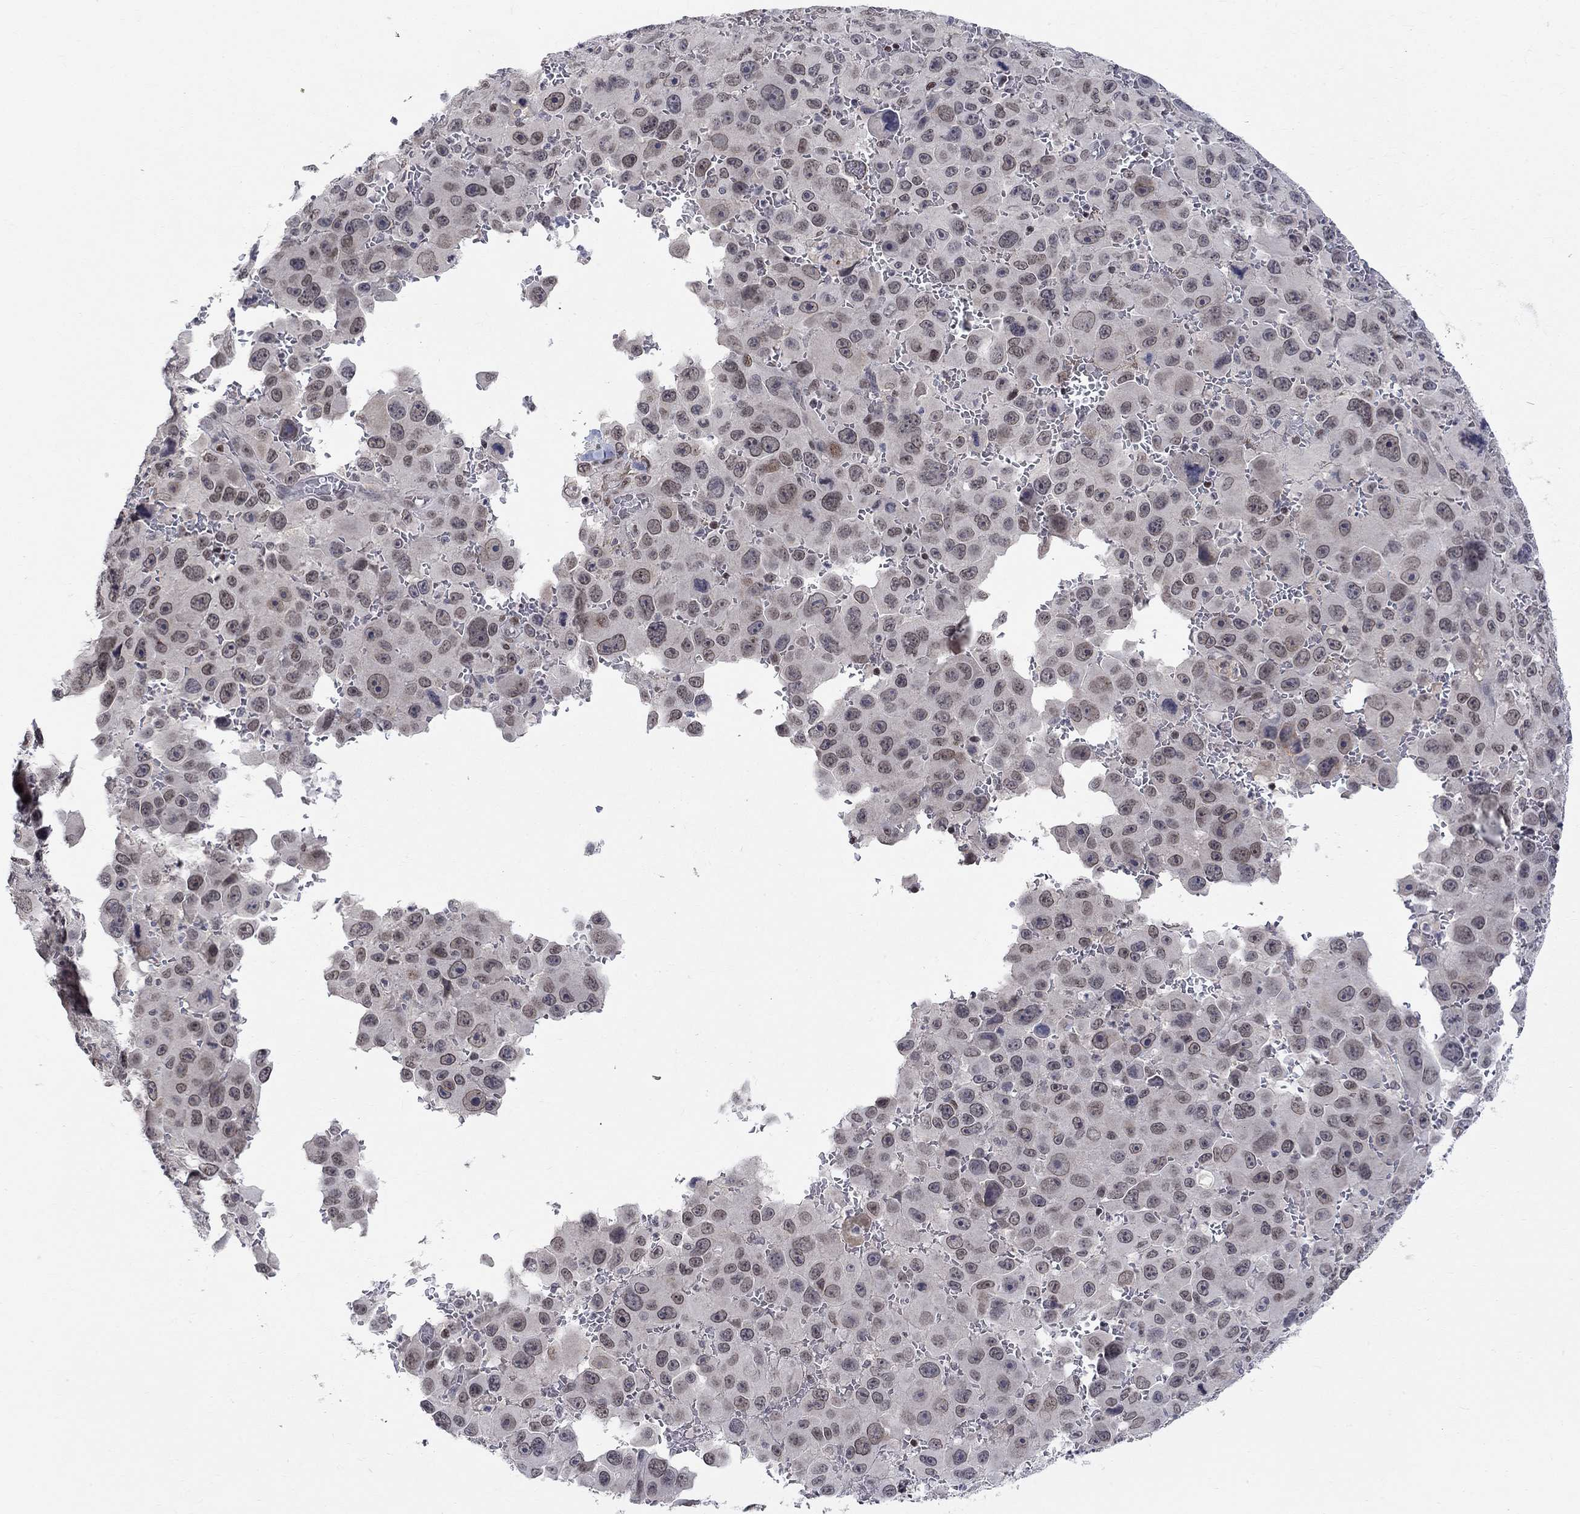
{"staining": {"intensity": "moderate", "quantity": "<25%", "location": "nuclear"}, "tissue": "melanoma", "cell_type": "Tumor cells", "image_type": "cancer", "snomed": [{"axis": "morphology", "description": "Malignant melanoma, NOS"}, {"axis": "topography", "description": "Skin"}], "caption": "Melanoma stained with DAB (3,3'-diaminobenzidine) immunohistochemistry demonstrates low levels of moderate nuclear positivity in about <25% of tumor cells. (IHC, brightfield microscopy, high magnification).", "gene": "KLF12", "patient": {"sex": "female", "age": 91}}